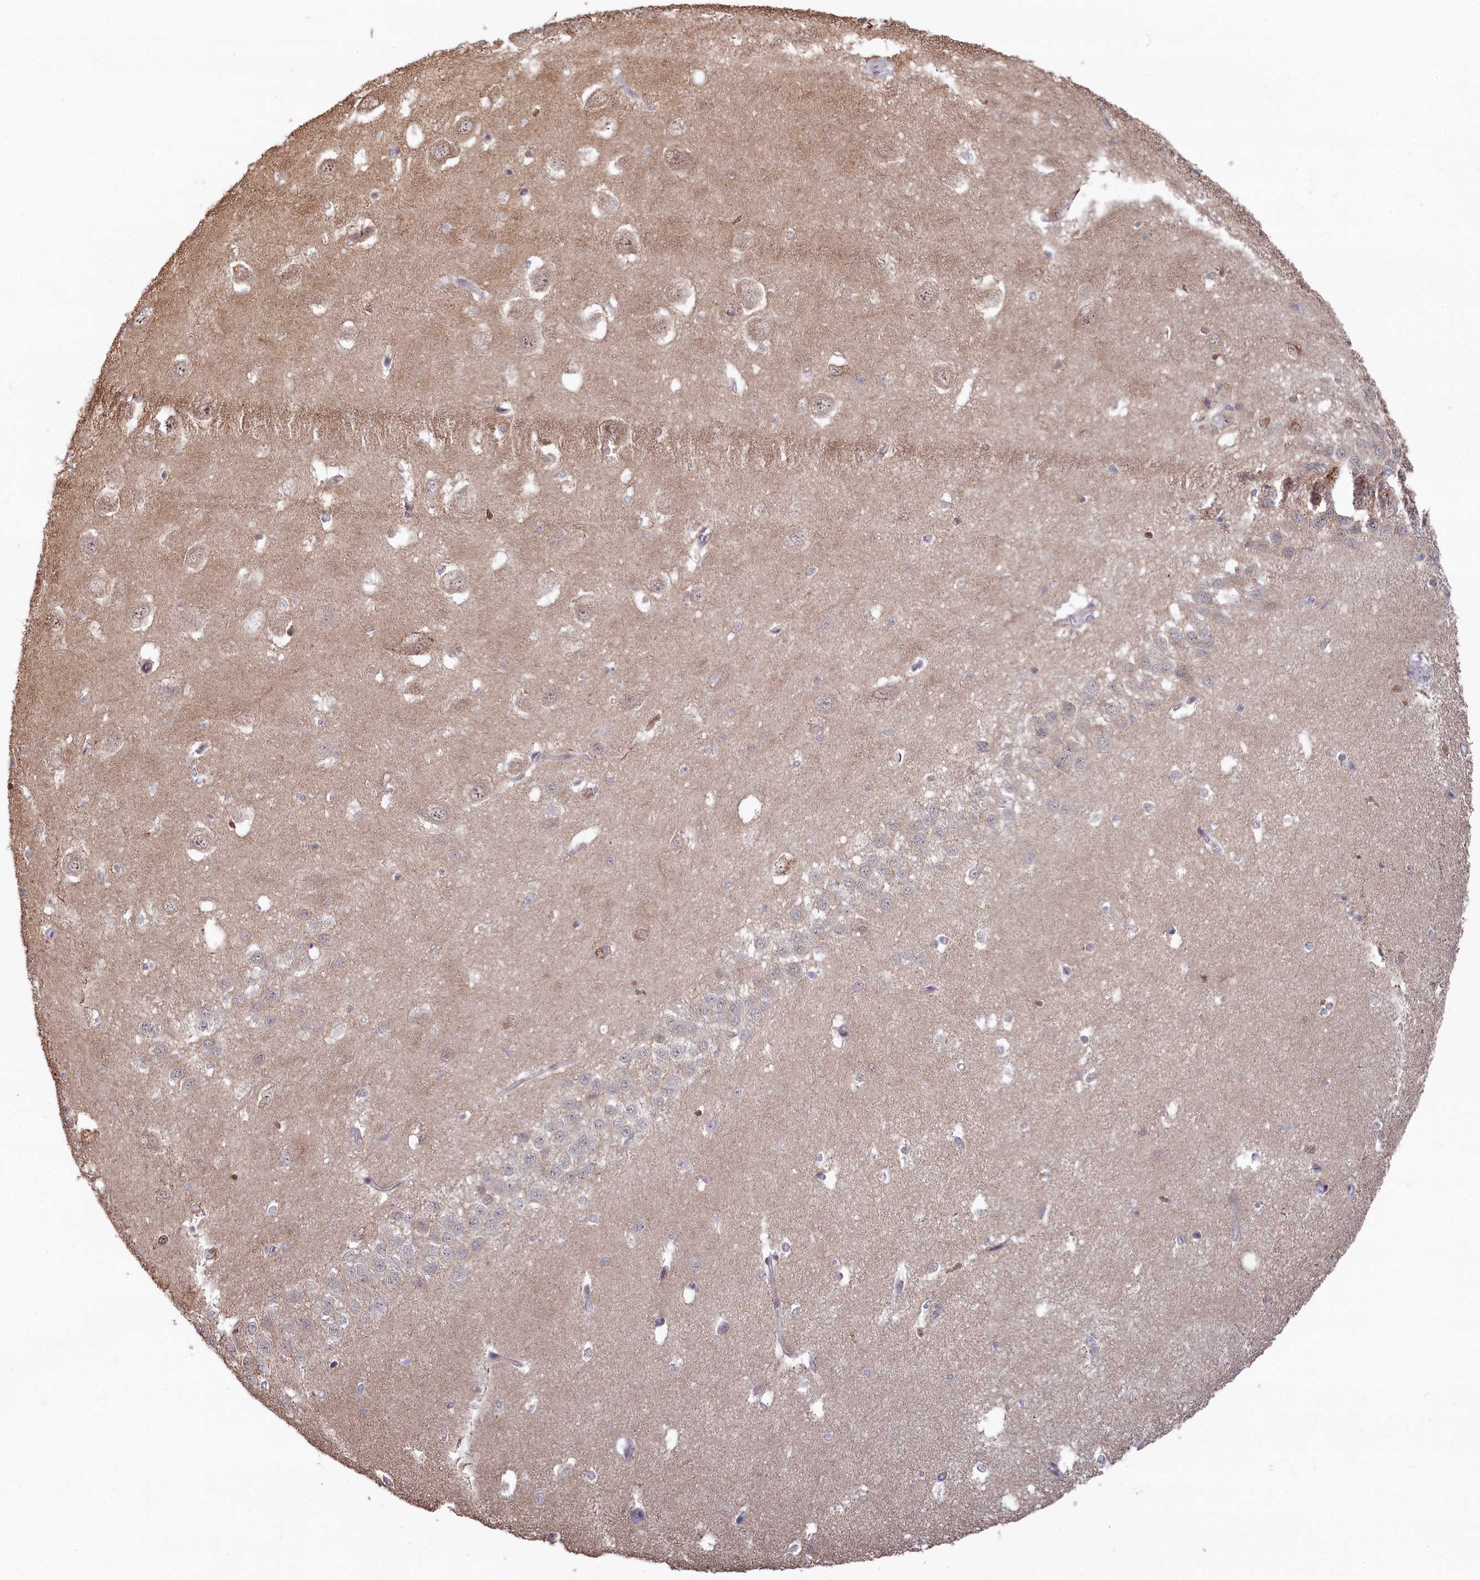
{"staining": {"intensity": "weak", "quantity": "<25%", "location": "cytoplasmic/membranous"}, "tissue": "hippocampus", "cell_type": "Glial cells", "image_type": "normal", "snomed": [{"axis": "morphology", "description": "Normal tissue, NOS"}, {"axis": "topography", "description": "Hippocampus"}], "caption": "There is no significant staining in glial cells of hippocampus.", "gene": "TAB1", "patient": {"sex": "female", "age": 64}}